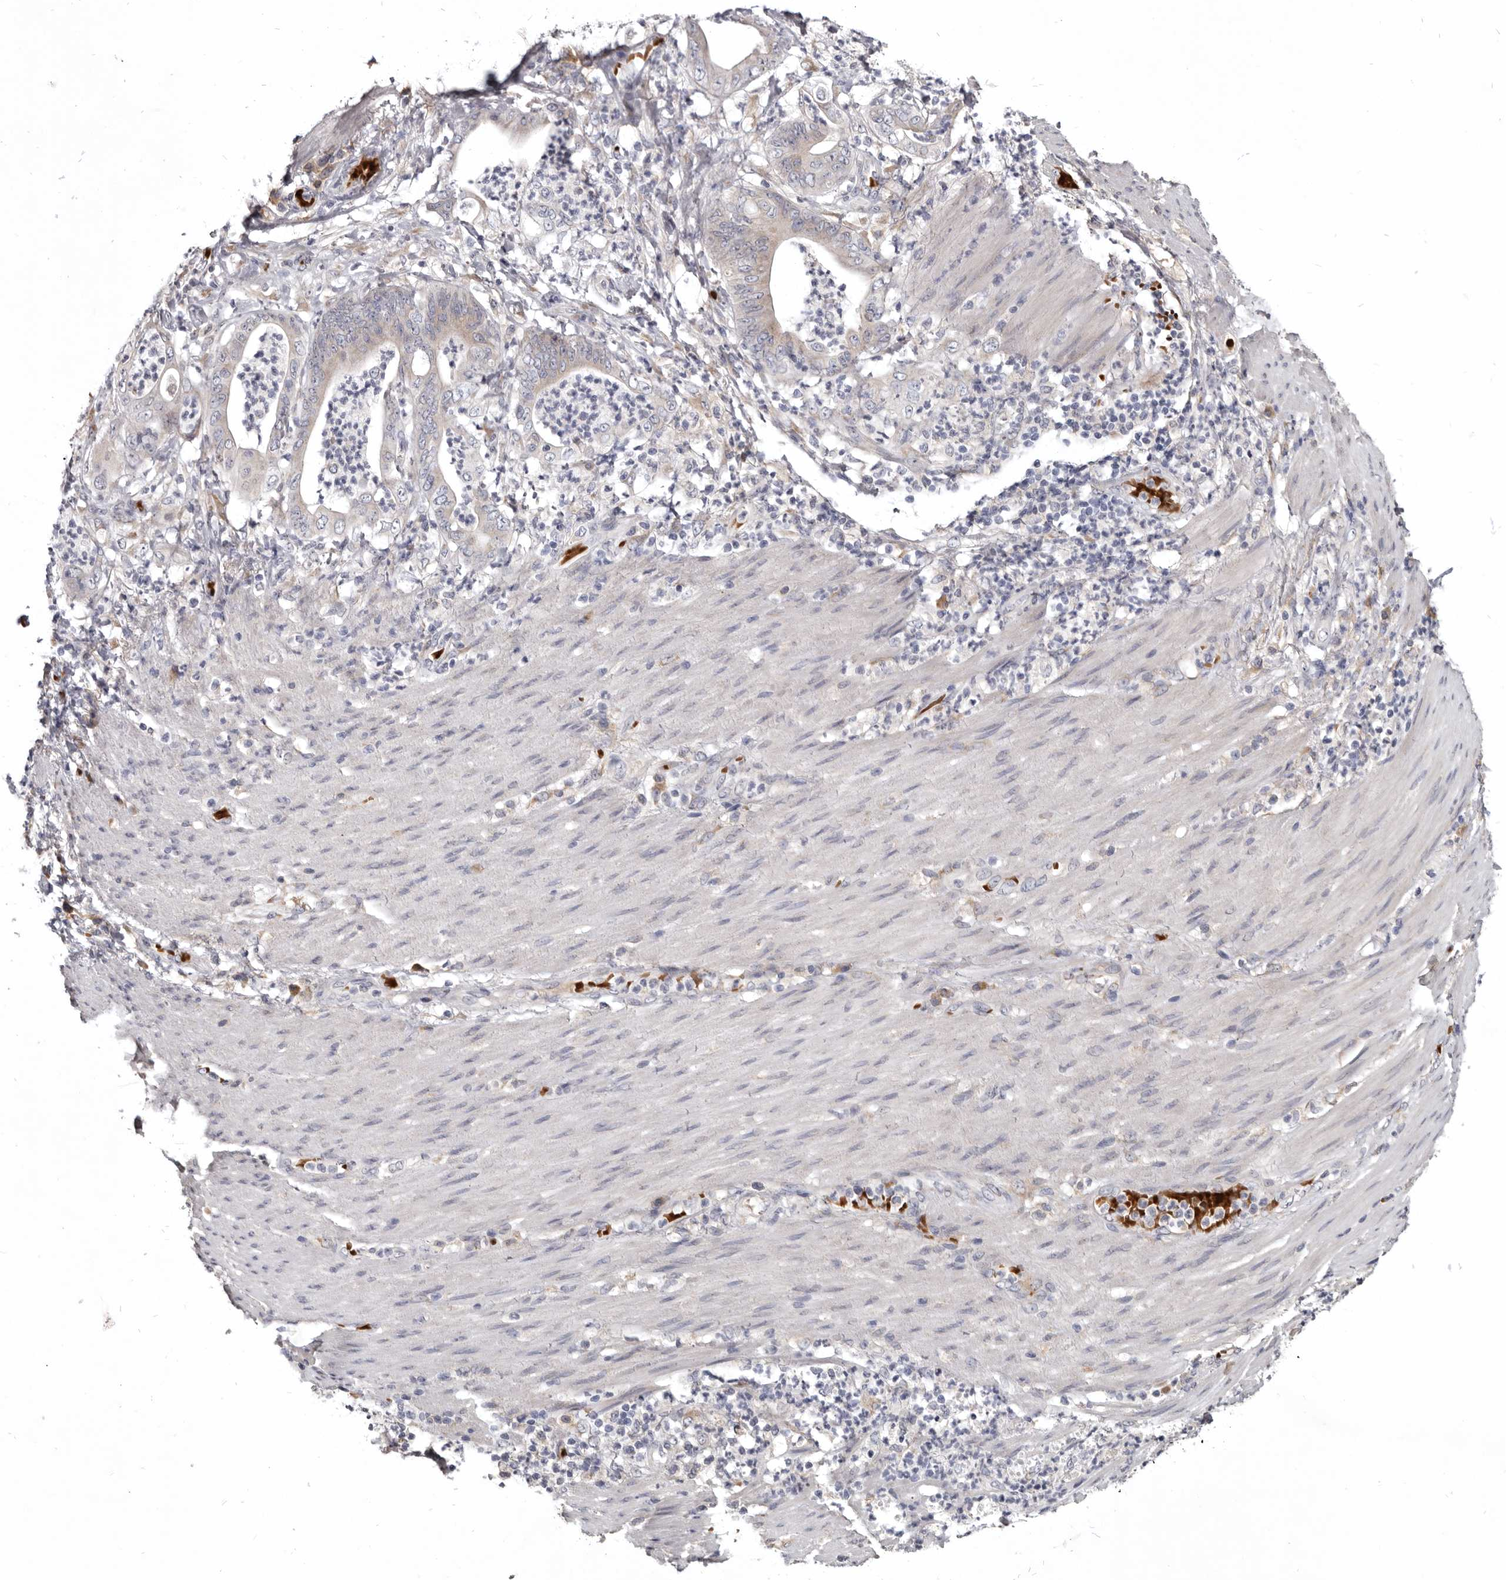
{"staining": {"intensity": "negative", "quantity": "none", "location": "none"}, "tissue": "stomach cancer", "cell_type": "Tumor cells", "image_type": "cancer", "snomed": [{"axis": "morphology", "description": "Adenocarcinoma, NOS"}, {"axis": "topography", "description": "Stomach"}], "caption": "Human stomach adenocarcinoma stained for a protein using immunohistochemistry shows no expression in tumor cells.", "gene": "NENF", "patient": {"sex": "female", "age": 73}}